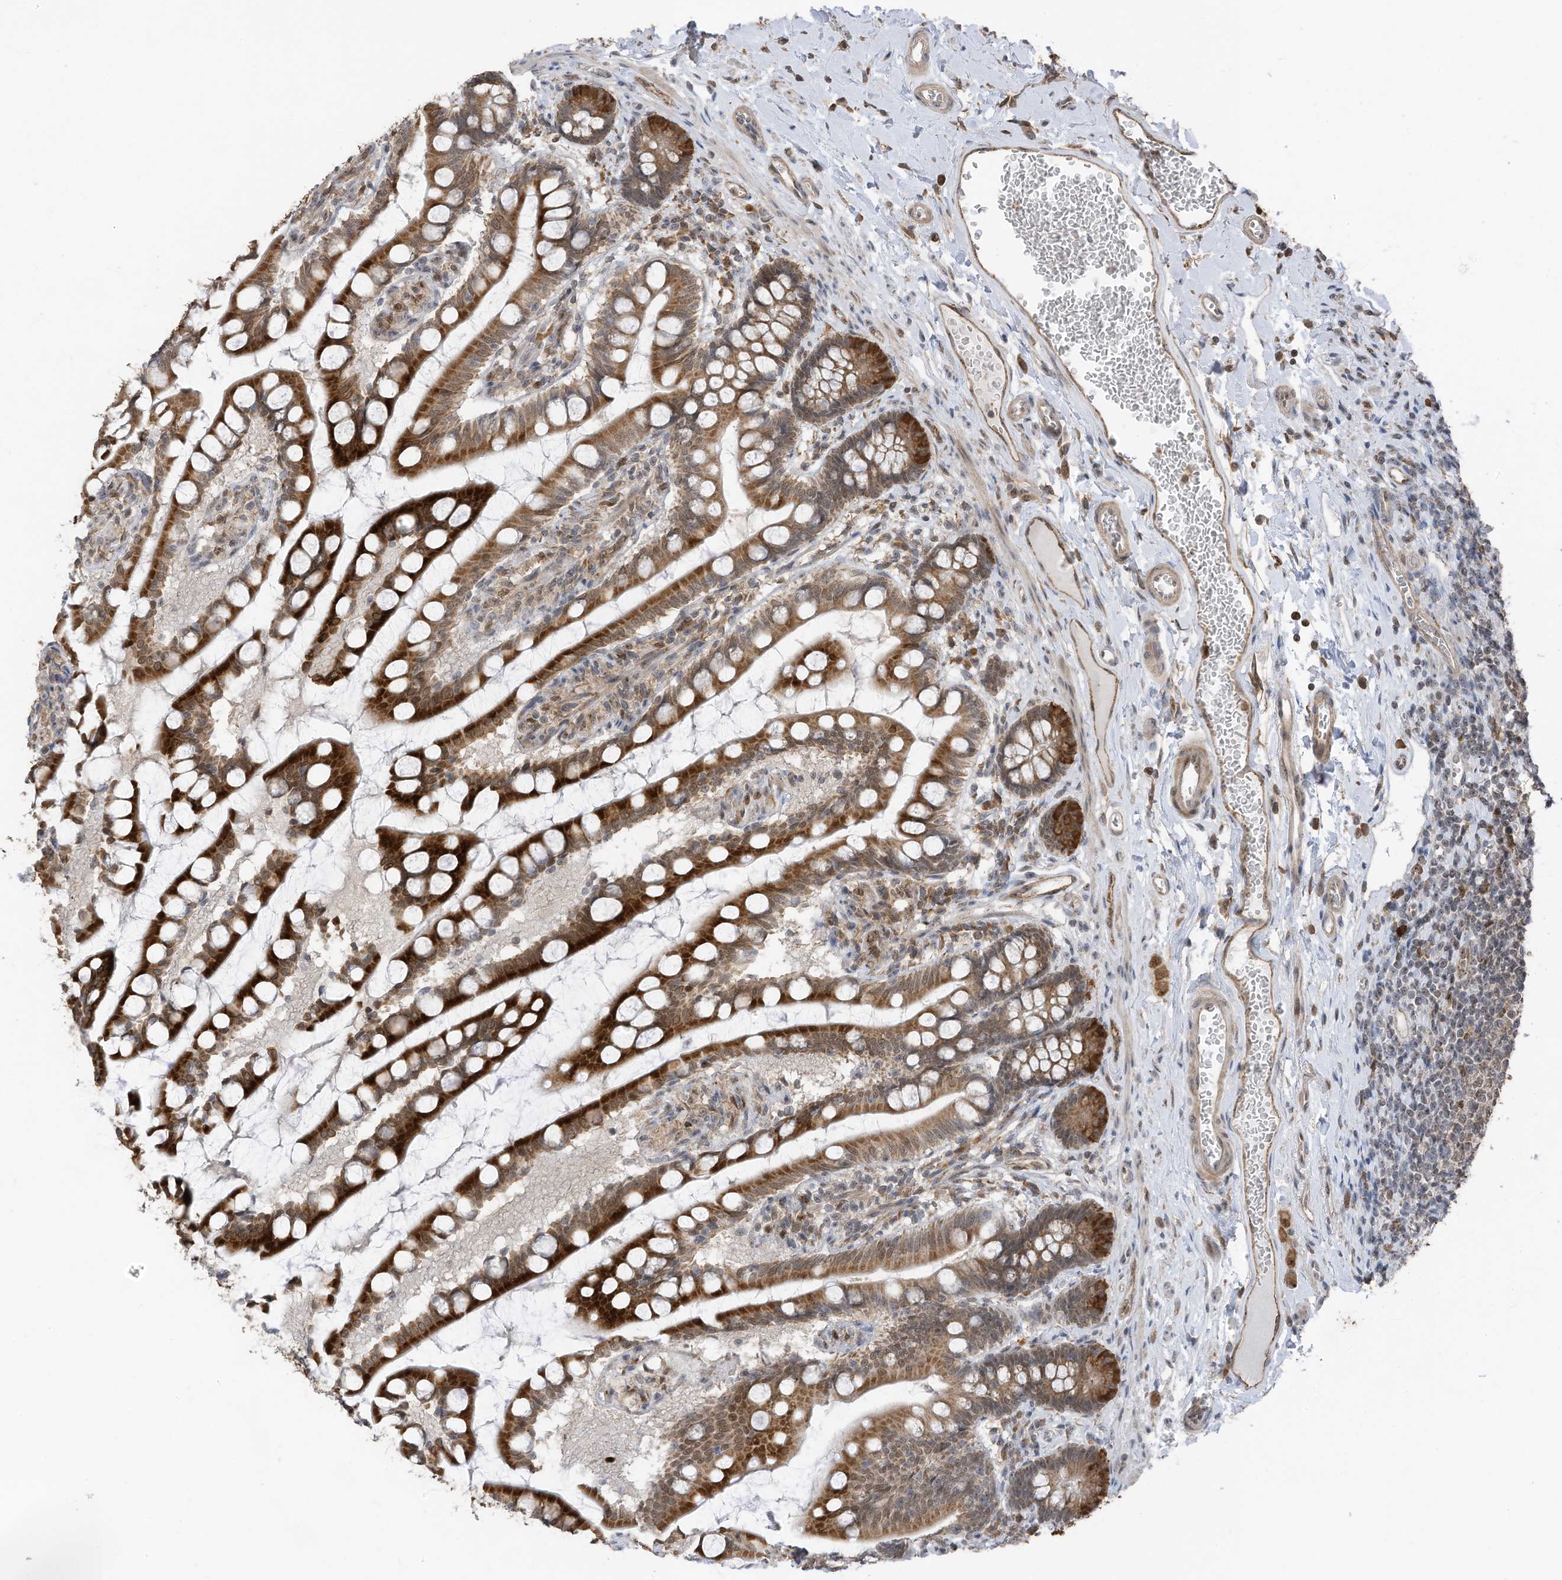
{"staining": {"intensity": "strong", "quantity": "25%-75%", "location": "cytoplasmic/membranous"}, "tissue": "small intestine", "cell_type": "Glandular cells", "image_type": "normal", "snomed": [{"axis": "morphology", "description": "Normal tissue, NOS"}, {"axis": "topography", "description": "Small intestine"}], "caption": "Glandular cells demonstrate high levels of strong cytoplasmic/membranous staining in about 25%-75% of cells in unremarkable human small intestine. (Stains: DAB in brown, nuclei in blue, Microscopy: brightfield microscopy at high magnification).", "gene": "ERLEC1", "patient": {"sex": "male", "age": 52}}